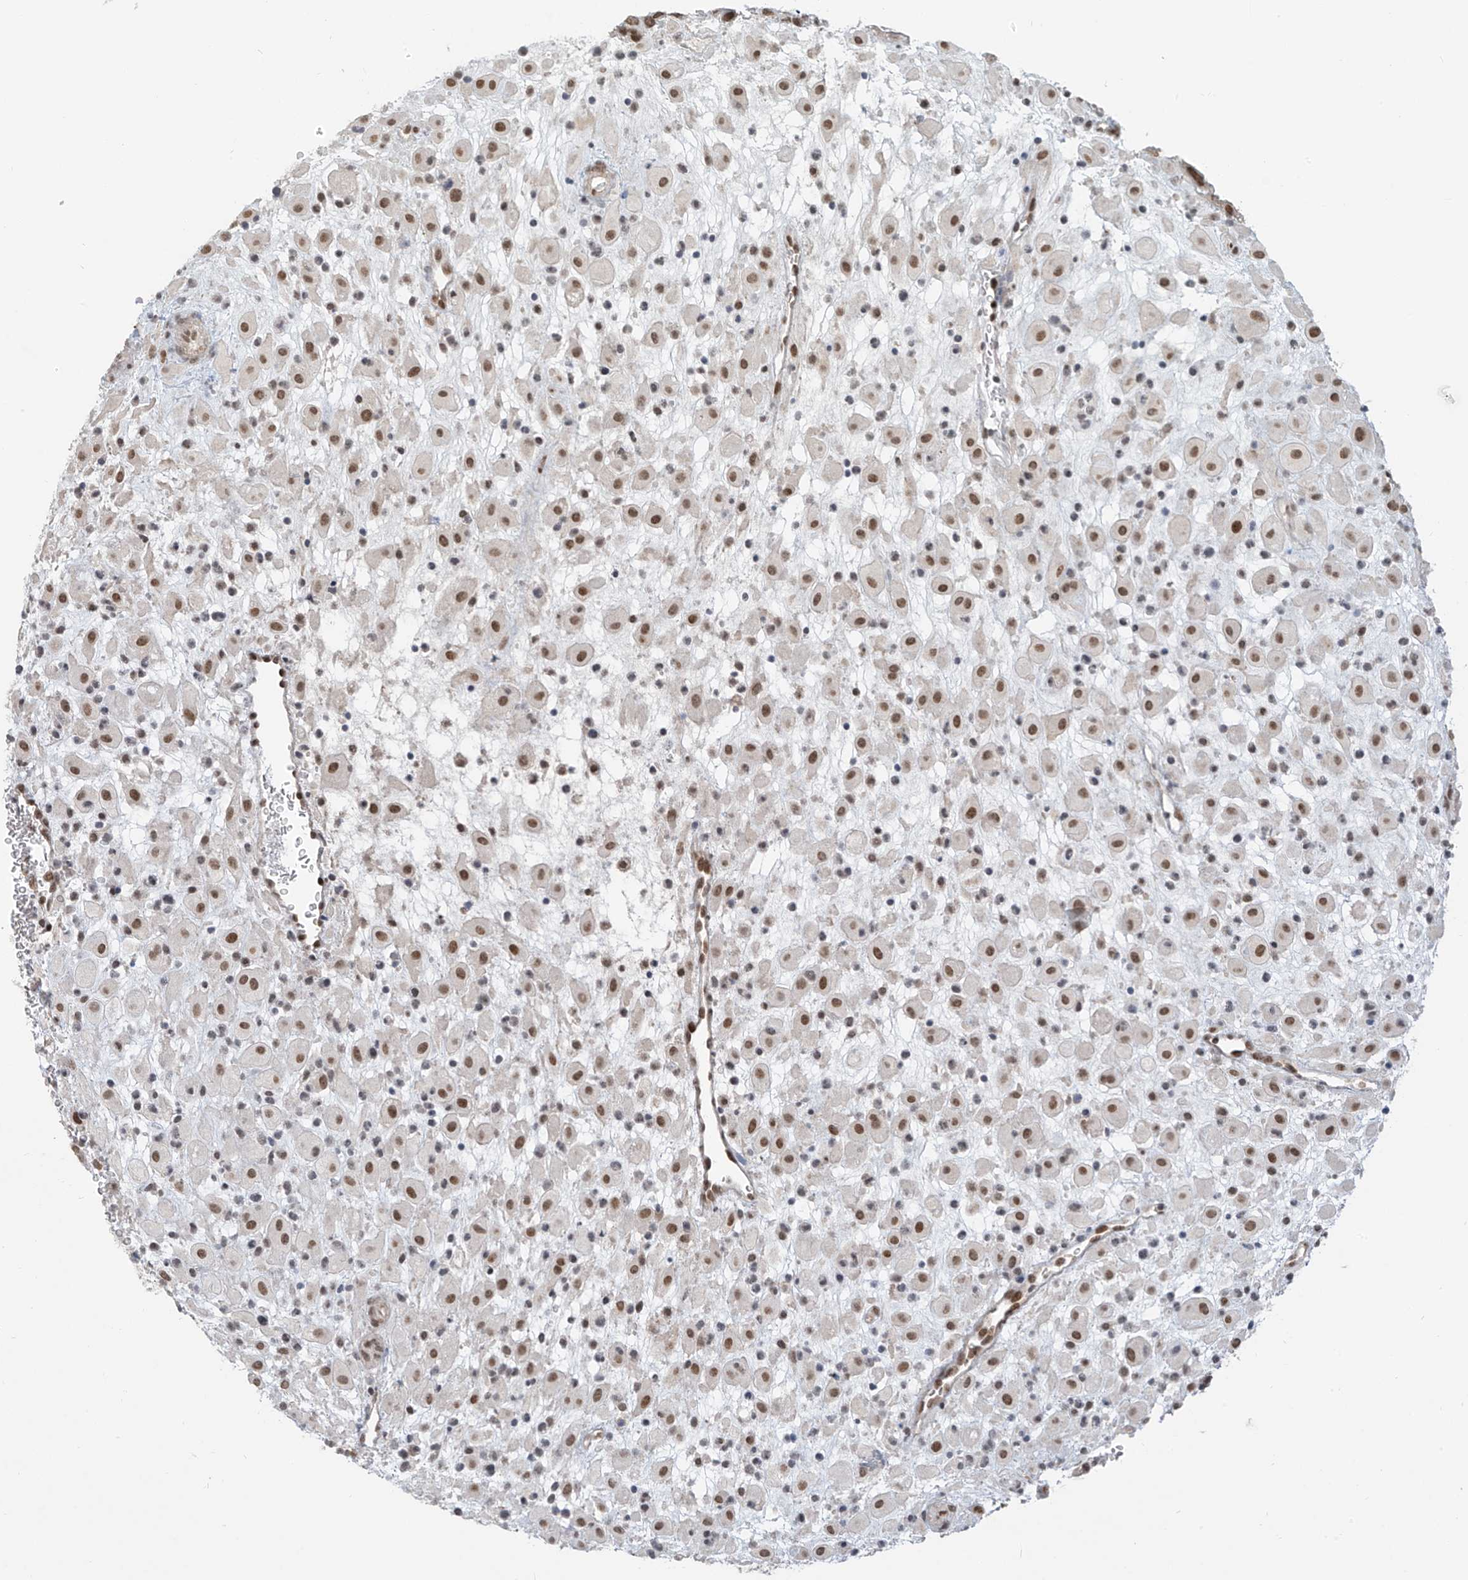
{"staining": {"intensity": "moderate", "quantity": ">75%", "location": "nuclear"}, "tissue": "placenta", "cell_type": "Decidual cells", "image_type": "normal", "snomed": [{"axis": "morphology", "description": "Normal tissue, NOS"}, {"axis": "topography", "description": "Placenta"}], "caption": "Normal placenta displays moderate nuclear positivity in about >75% of decidual cells, visualized by immunohistochemistry. (IHC, brightfield microscopy, high magnification).", "gene": "MCM9", "patient": {"sex": "female", "age": 35}}